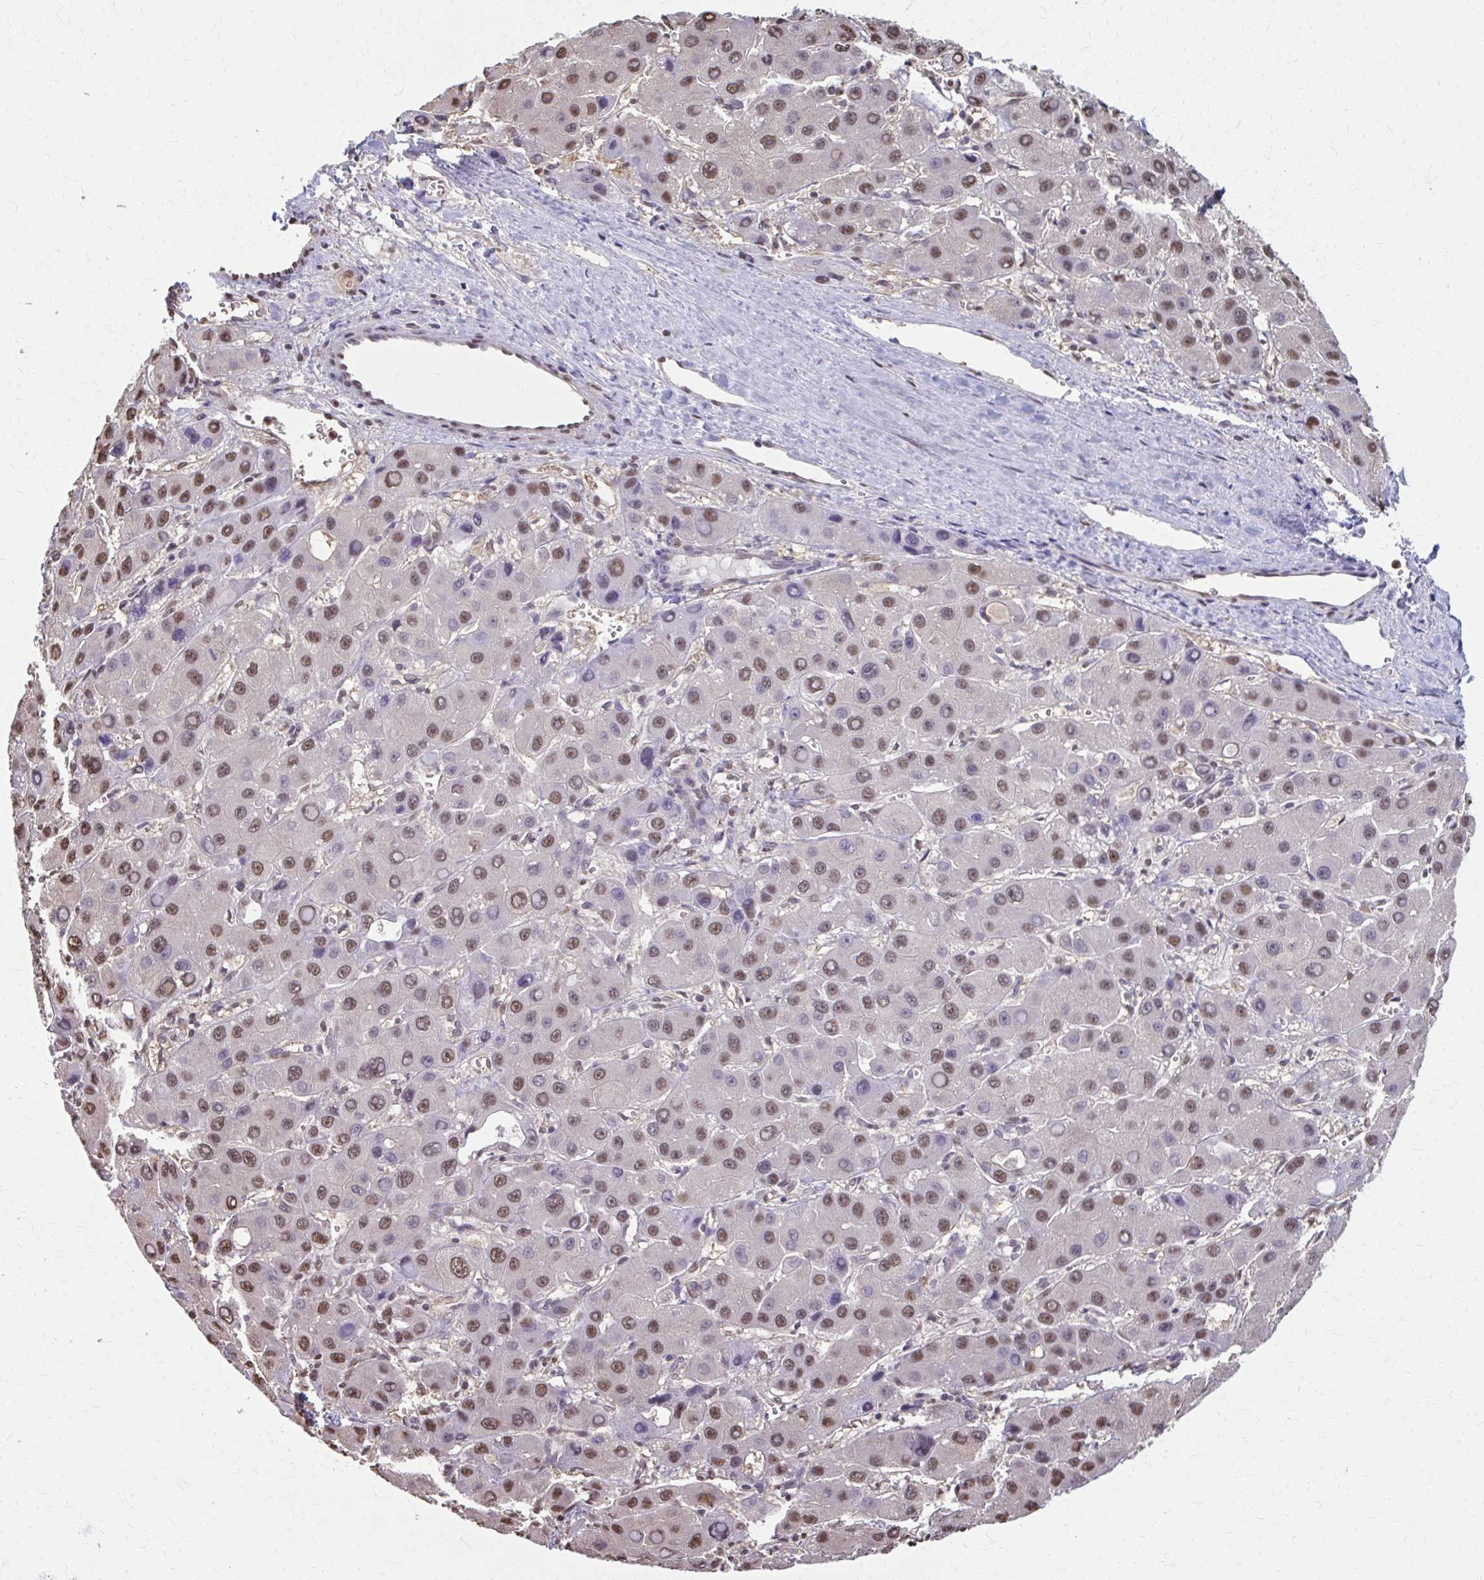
{"staining": {"intensity": "moderate", "quantity": ">75%", "location": "nuclear"}, "tissue": "liver cancer", "cell_type": "Tumor cells", "image_type": "cancer", "snomed": [{"axis": "morphology", "description": "Carcinoma, Hepatocellular, NOS"}, {"axis": "topography", "description": "Liver"}], "caption": "Immunohistochemistry (IHC) (DAB (3,3'-diaminobenzidine)) staining of human liver cancer exhibits moderate nuclear protein positivity in about >75% of tumor cells.", "gene": "ING4", "patient": {"sex": "male", "age": 55}}